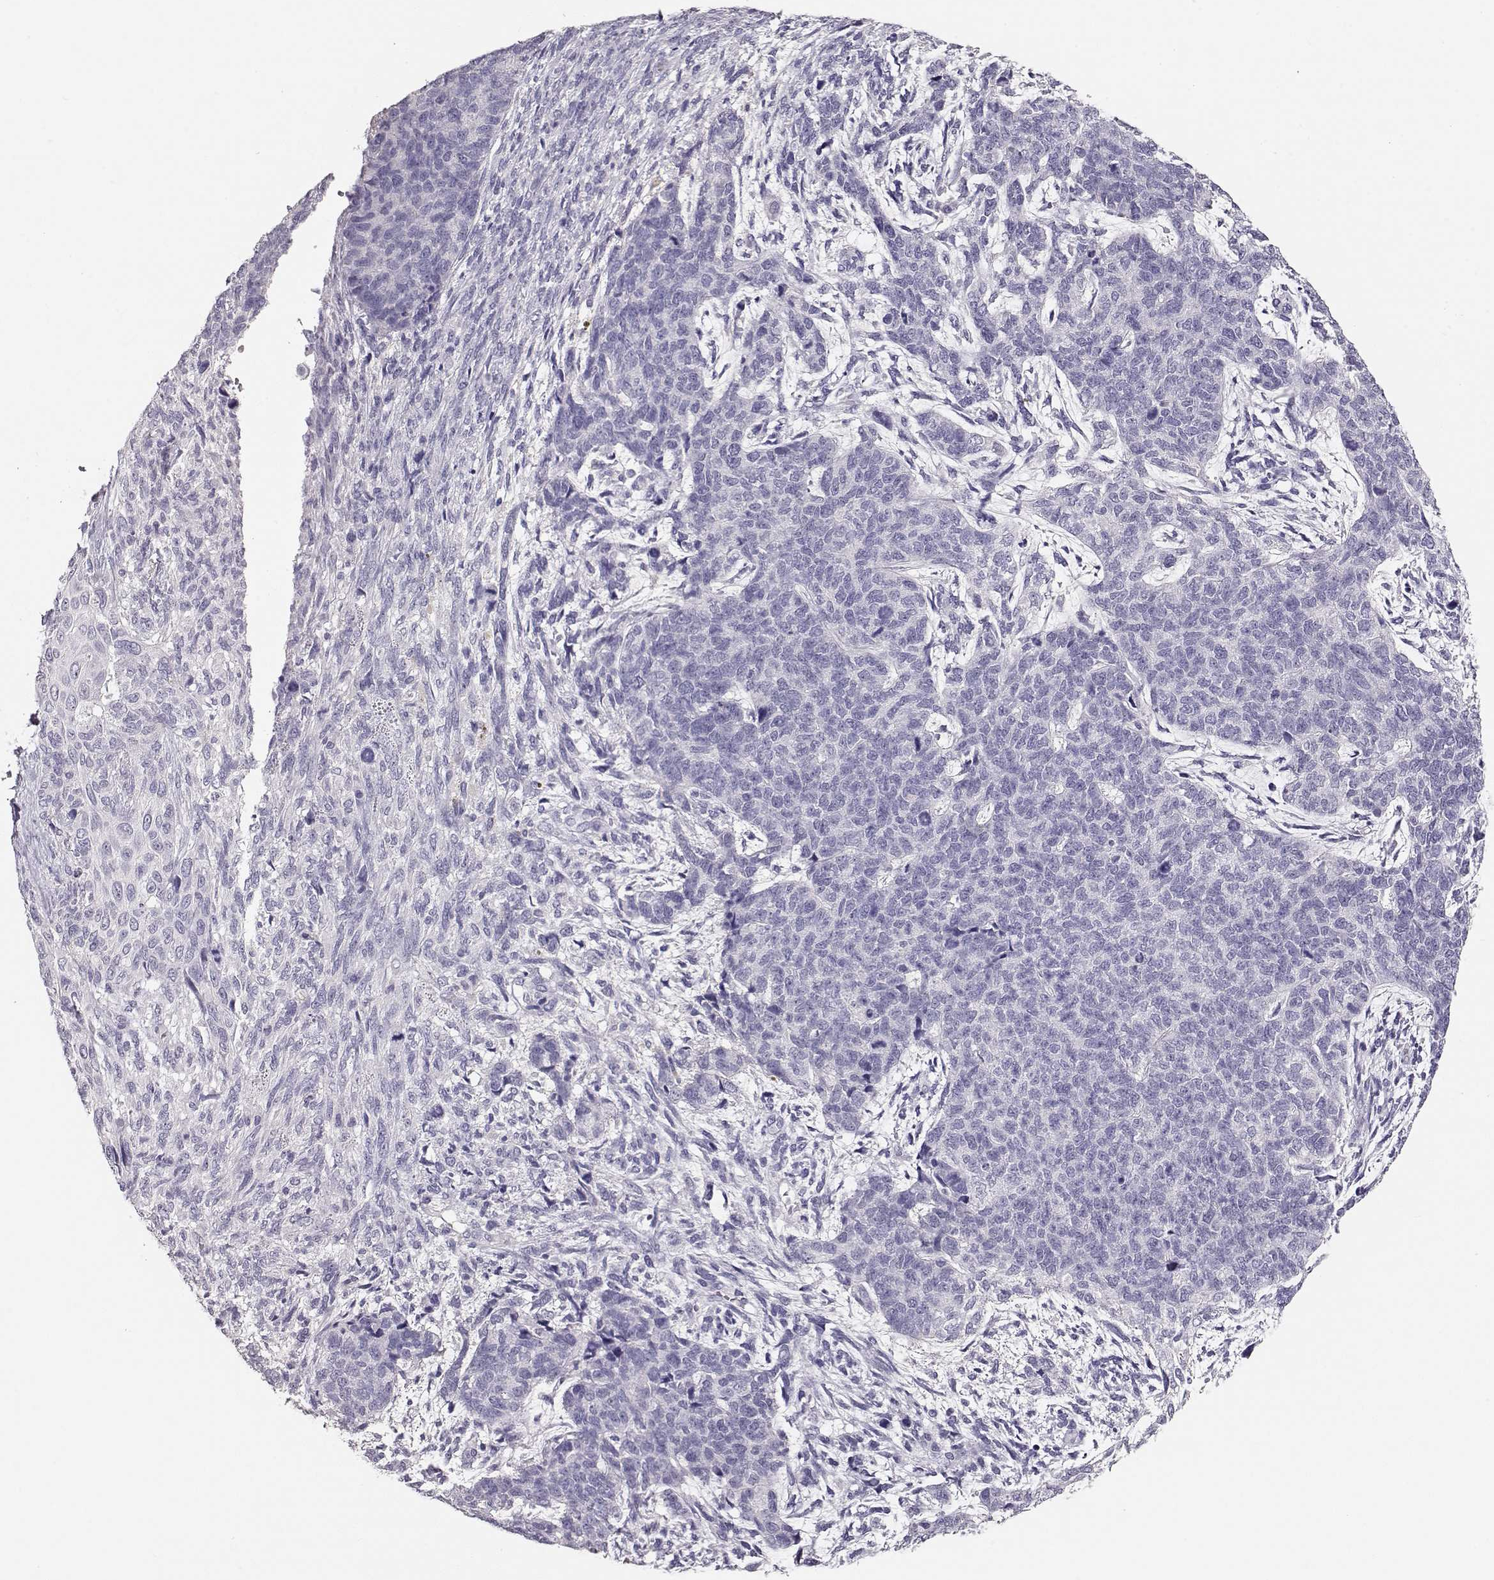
{"staining": {"intensity": "negative", "quantity": "none", "location": "none"}, "tissue": "cervical cancer", "cell_type": "Tumor cells", "image_type": "cancer", "snomed": [{"axis": "morphology", "description": "Squamous cell carcinoma, NOS"}, {"axis": "topography", "description": "Cervix"}], "caption": "High power microscopy image of an immunohistochemistry (IHC) micrograph of cervical squamous cell carcinoma, revealing no significant staining in tumor cells.", "gene": "MAGEC1", "patient": {"sex": "female", "age": 63}}